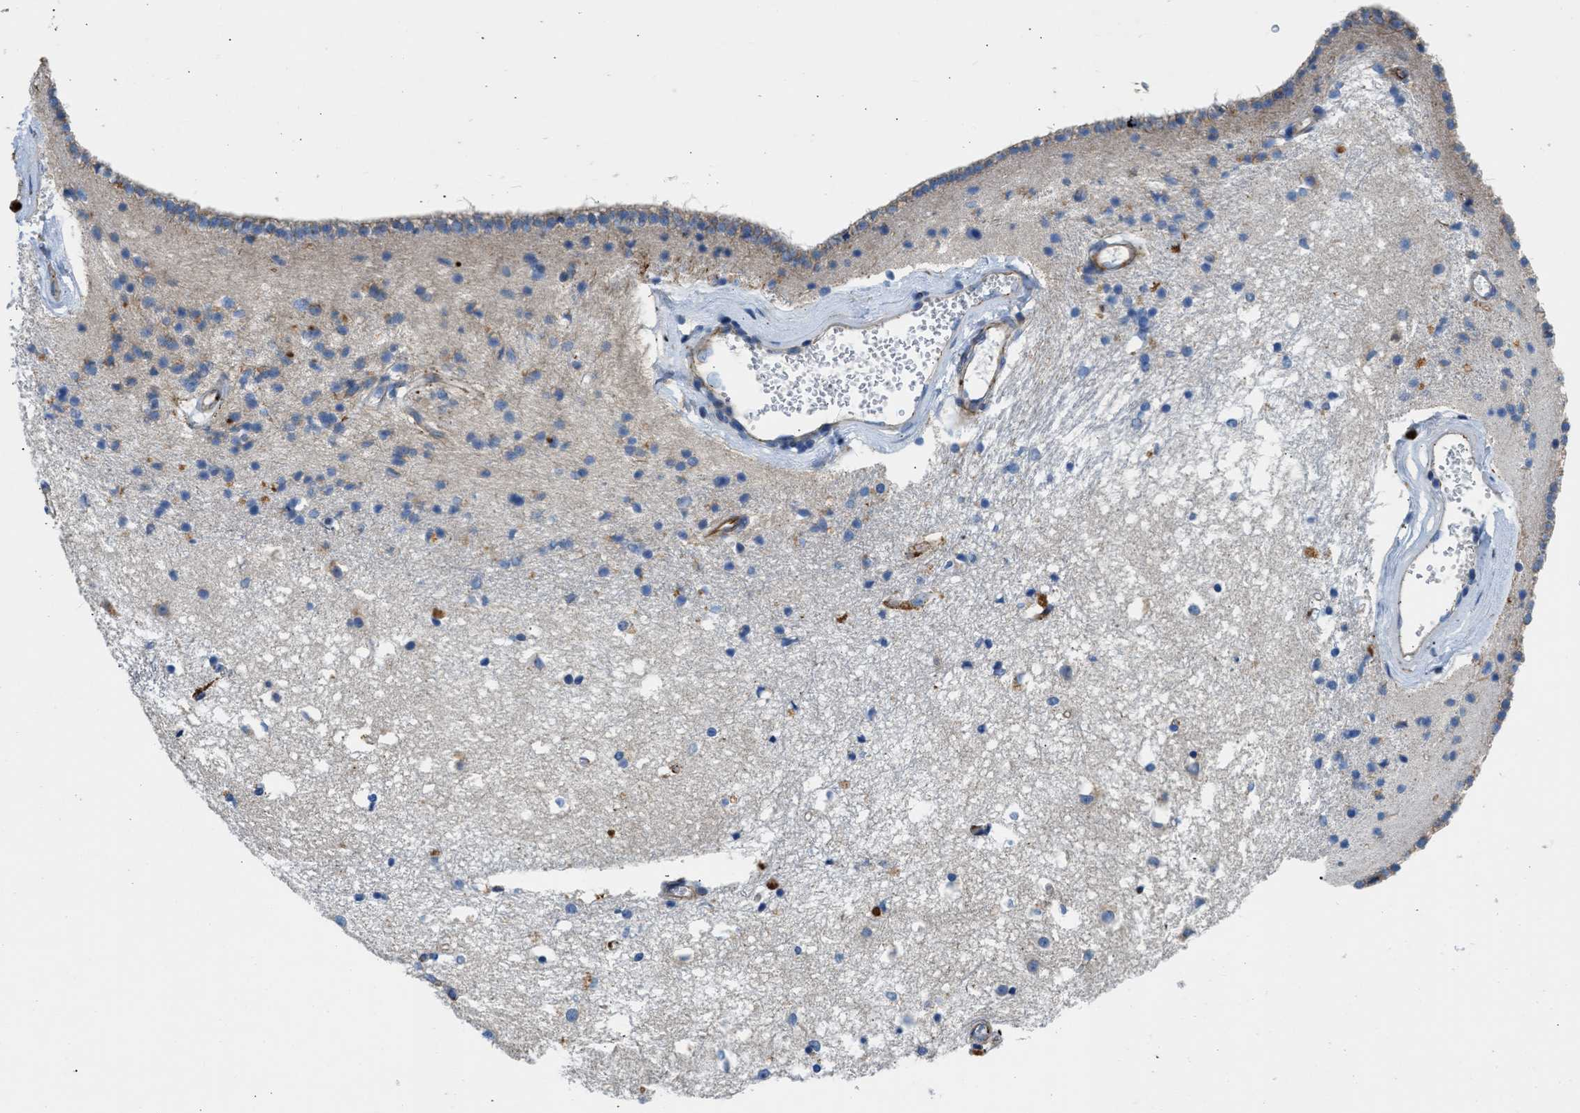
{"staining": {"intensity": "moderate", "quantity": "<25%", "location": "cytoplasmic/membranous"}, "tissue": "caudate", "cell_type": "Glial cells", "image_type": "normal", "snomed": [{"axis": "morphology", "description": "Normal tissue, NOS"}, {"axis": "topography", "description": "Lateral ventricle wall"}], "caption": "Immunohistochemical staining of unremarkable human caudate reveals low levels of moderate cytoplasmic/membranous expression in about <25% of glial cells.", "gene": "ULK4", "patient": {"sex": "male", "age": 45}}